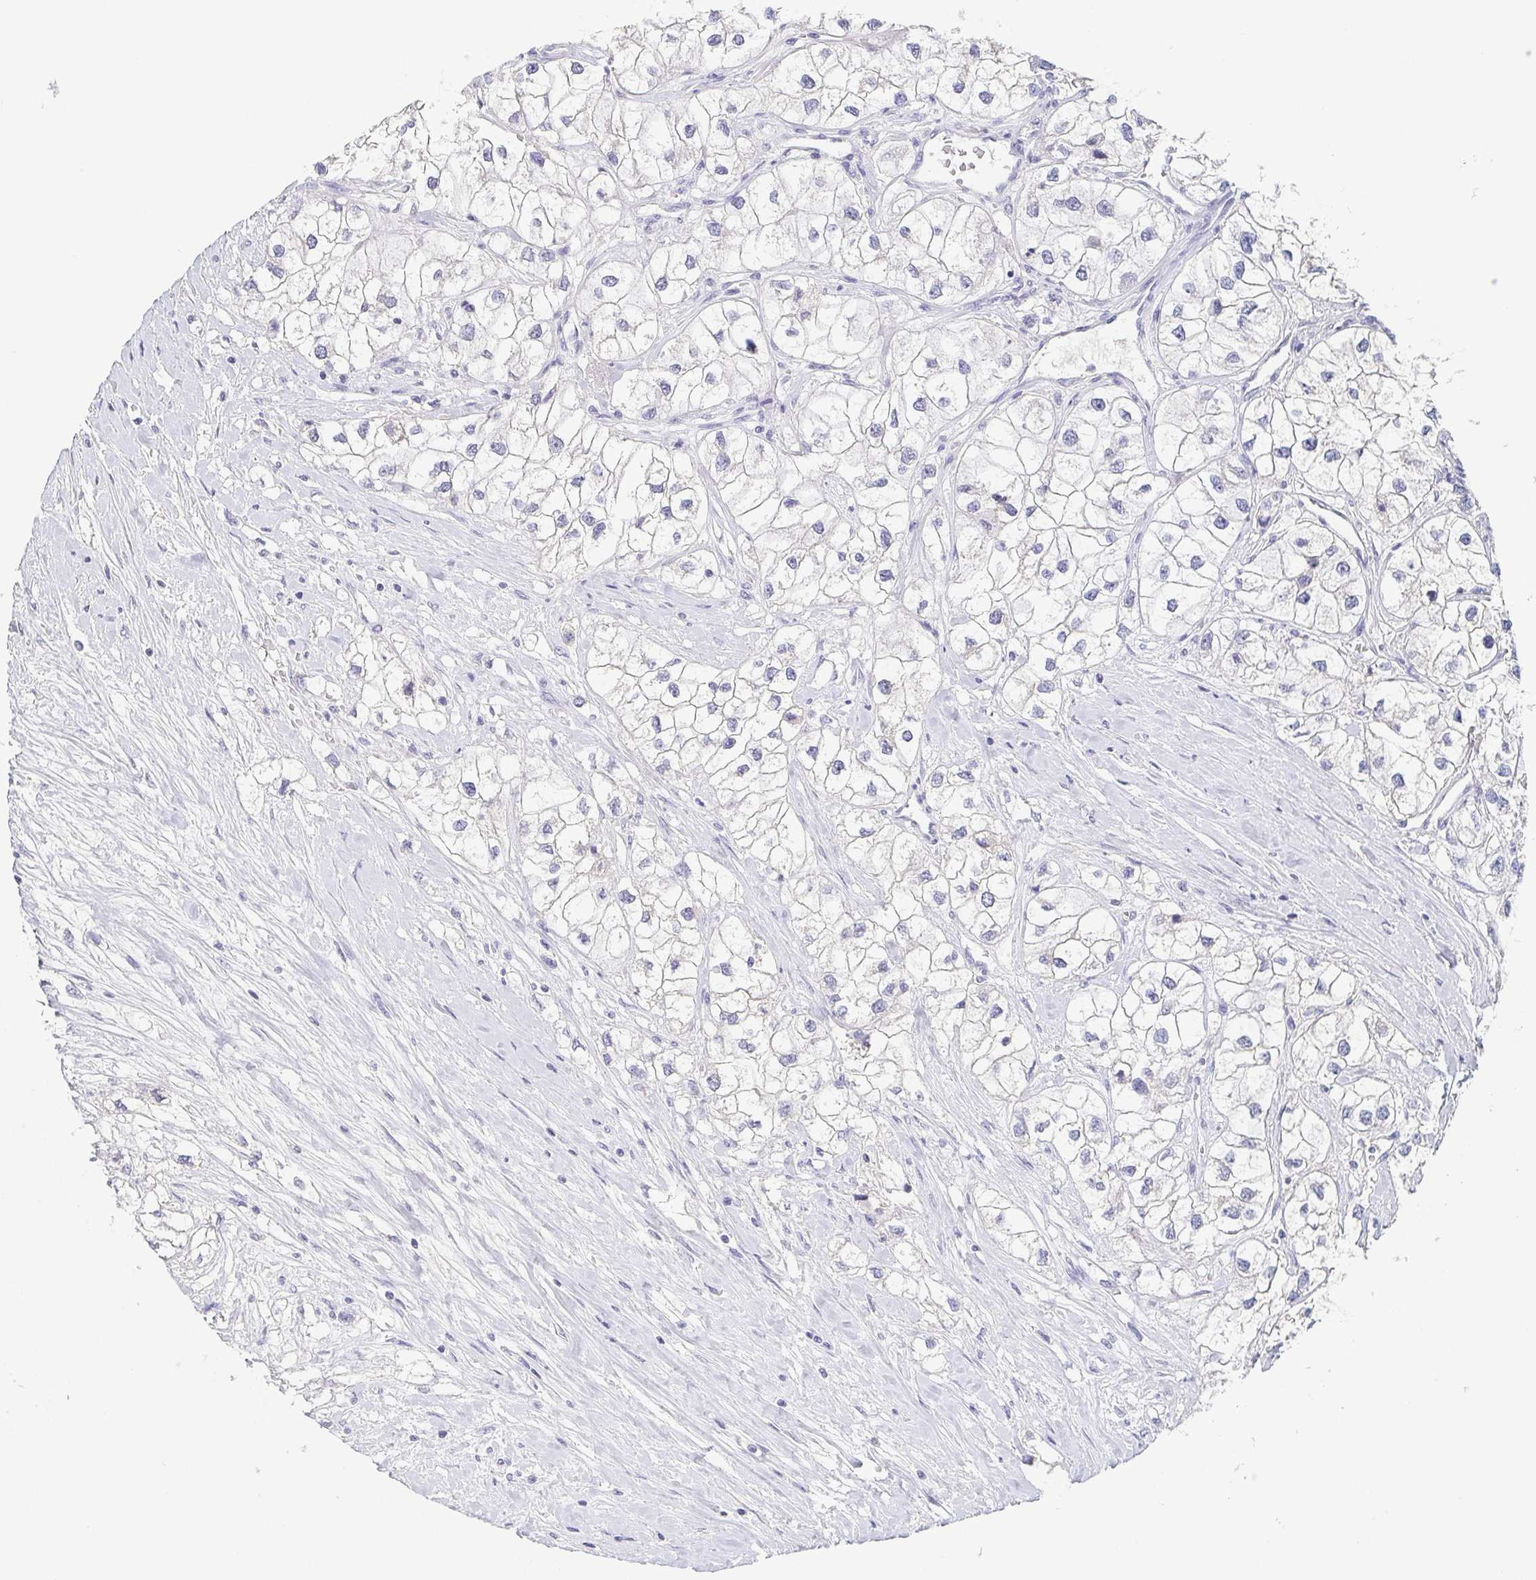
{"staining": {"intensity": "negative", "quantity": "none", "location": "none"}, "tissue": "renal cancer", "cell_type": "Tumor cells", "image_type": "cancer", "snomed": [{"axis": "morphology", "description": "Adenocarcinoma, NOS"}, {"axis": "topography", "description": "Kidney"}], "caption": "The immunohistochemistry micrograph has no significant expression in tumor cells of renal adenocarcinoma tissue.", "gene": "ITLN1", "patient": {"sex": "male", "age": 59}}